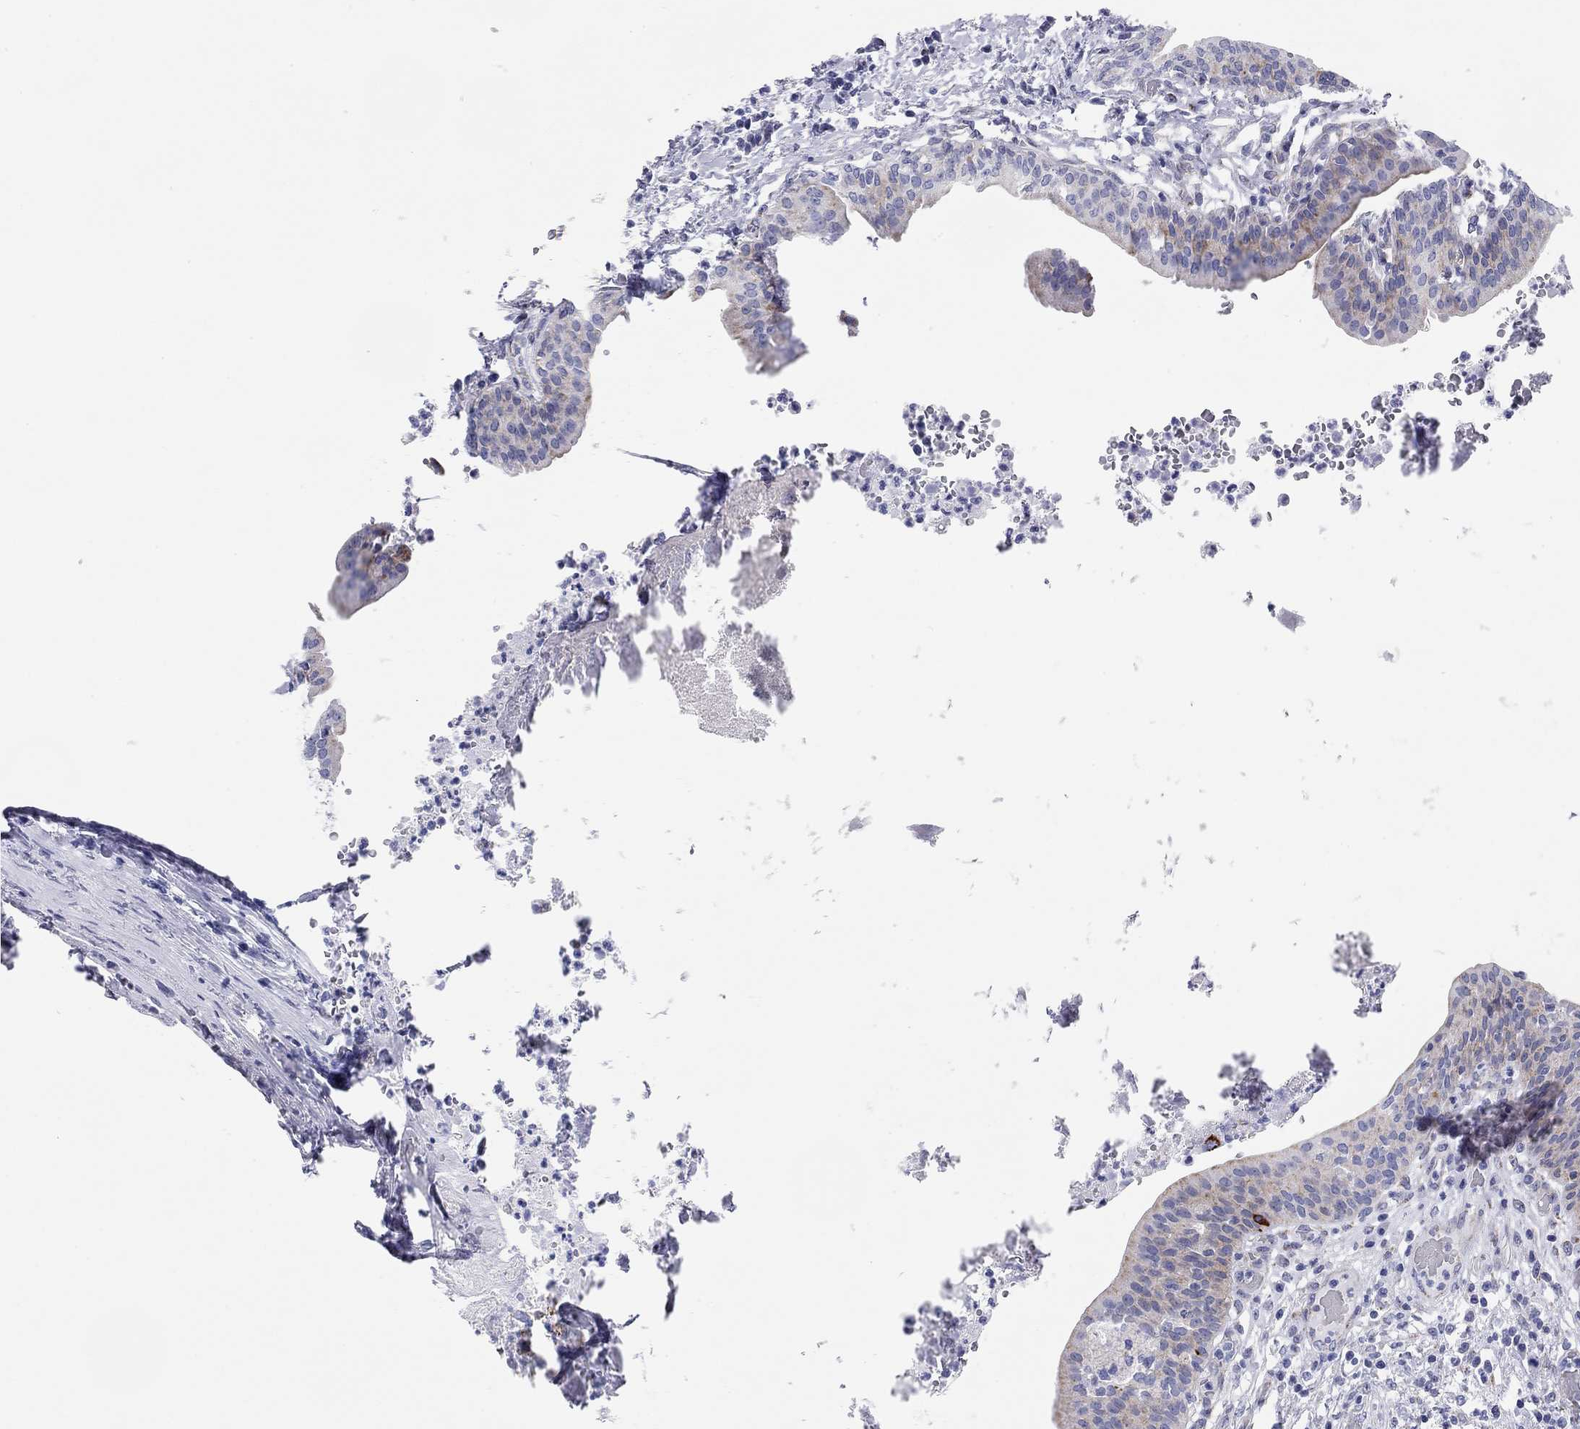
{"staining": {"intensity": "strong", "quantity": "<25%", "location": "cytoplasmic/membranous"}, "tissue": "urinary bladder", "cell_type": "Urothelial cells", "image_type": "normal", "snomed": [{"axis": "morphology", "description": "Normal tissue, NOS"}, {"axis": "topography", "description": "Urinary bladder"}], "caption": "About <25% of urothelial cells in normal urinary bladder demonstrate strong cytoplasmic/membranous protein expression as visualized by brown immunohistochemical staining.", "gene": "CHI3L2", "patient": {"sex": "male", "age": 66}}